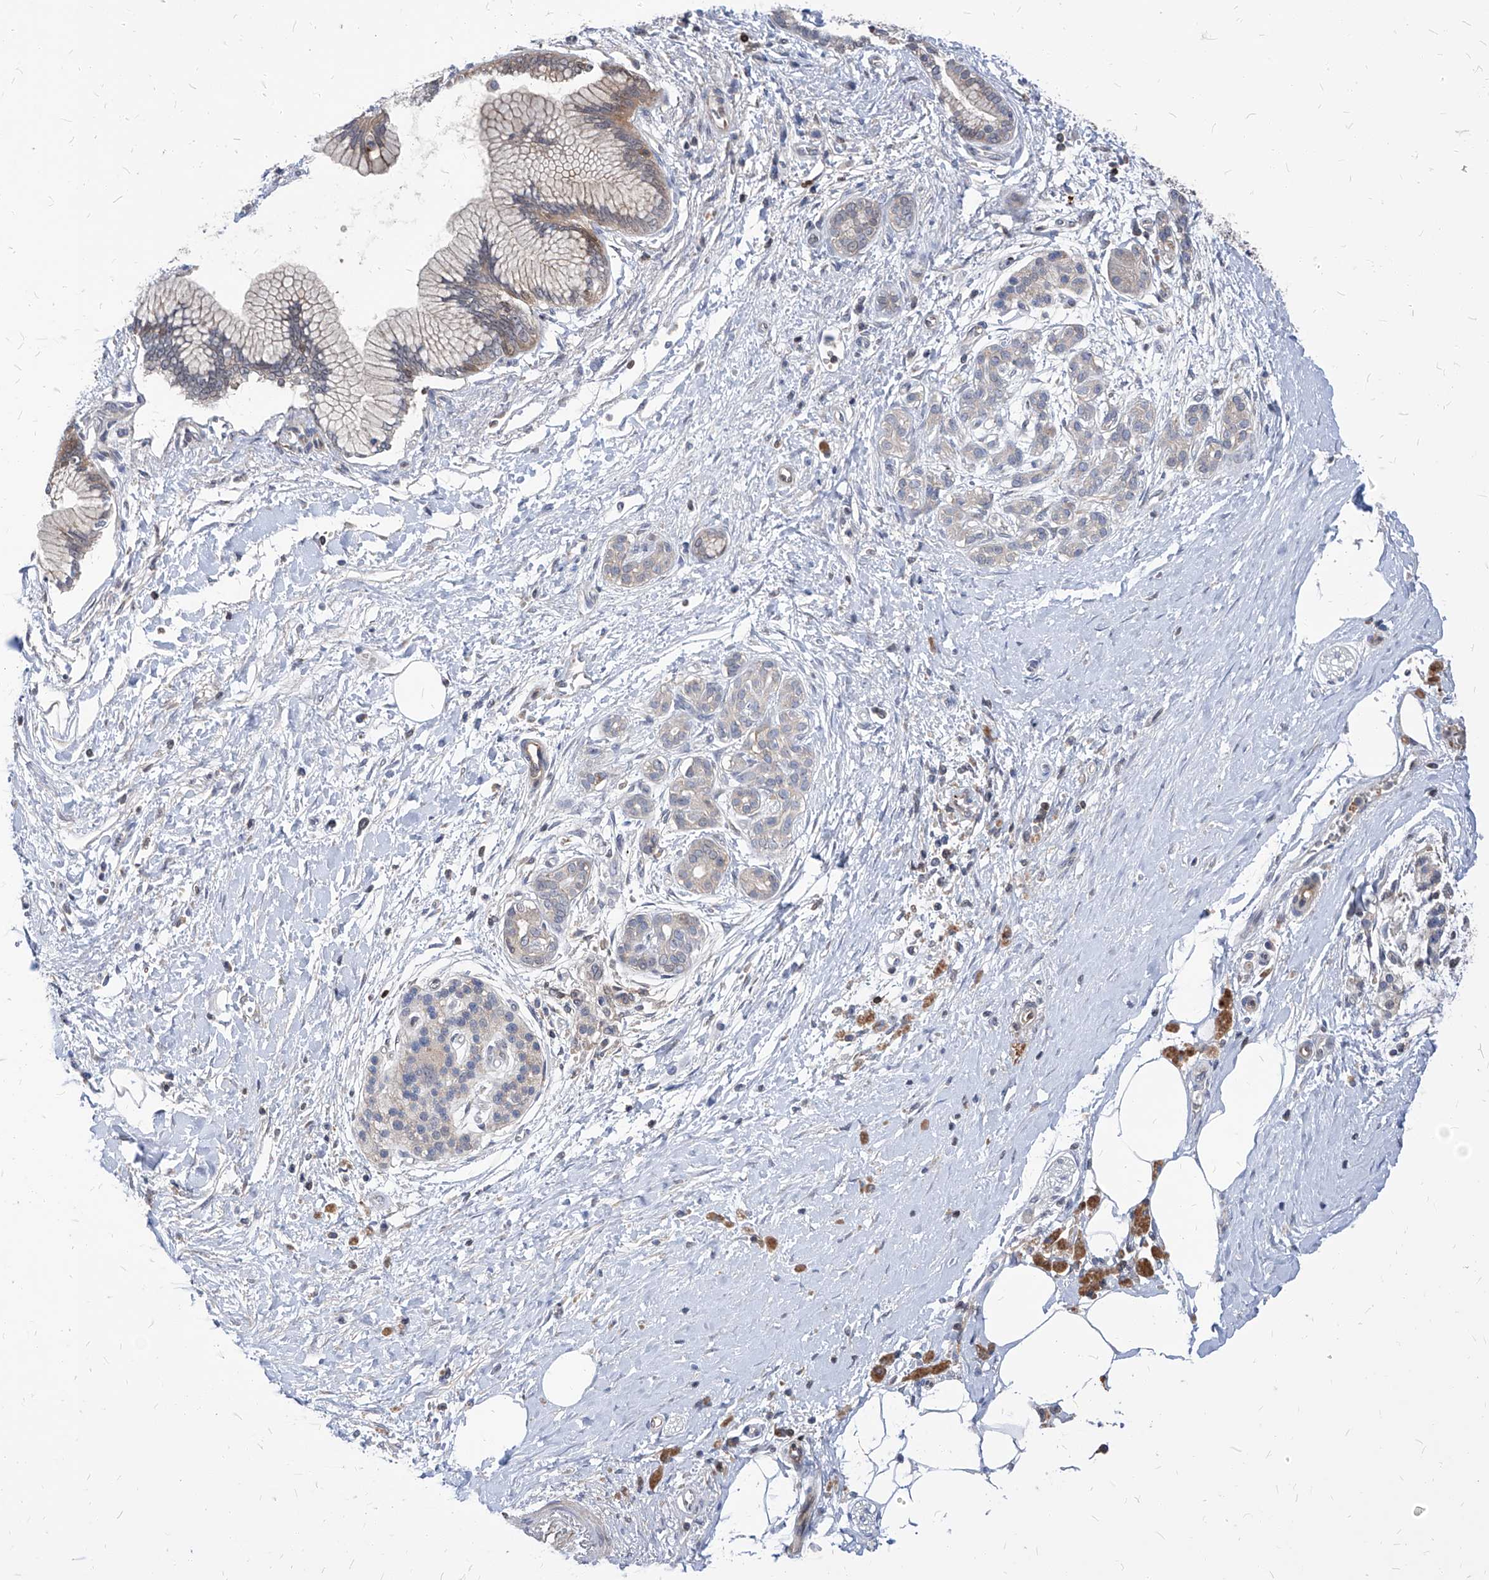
{"staining": {"intensity": "weak", "quantity": "<25%", "location": "cytoplasmic/membranous"}, "tissue": "pancreatic cancer", "cell_type": "Tumor cells", "image_type": "cancer", "snomed": [{"axis": "morphology", "description": "Adenocarcinoma, NOS"}, {"axis": "topography", "description": "Pancreas"}], "caption": "The image exhibits no staining of tumor cells in pancreatic adenocarcinoma.", "gene": "ABRACL", "patient": {"sex": "male", "age": 58}}